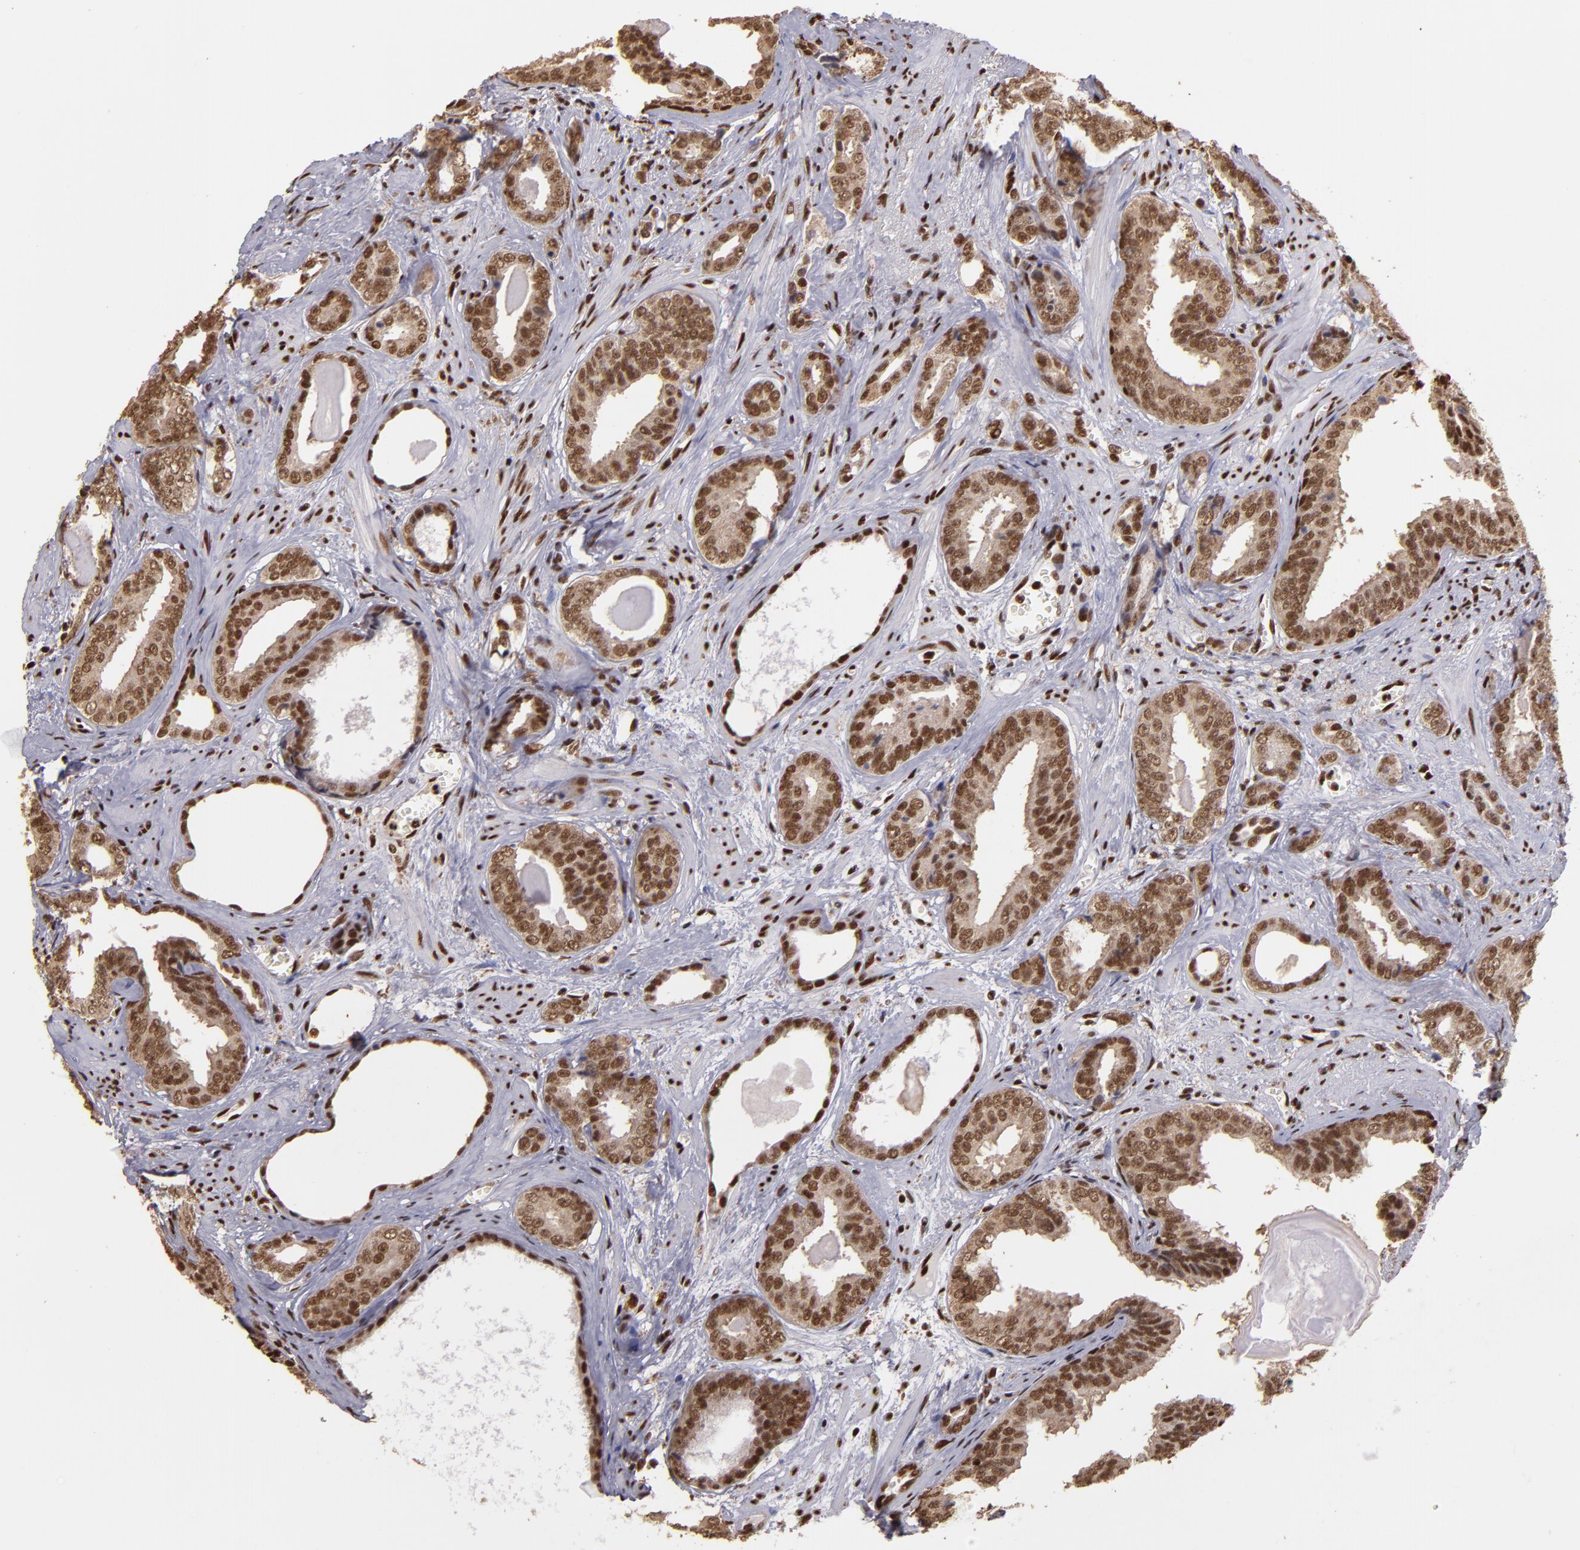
{"staining": {"intensity": "moderate", "quantity": ">75%", "location": "cytoplasmic/membranous,nuclear"}, "tissue": "prostate cancer", "cell_type": "Tumor cells", "image_type": "cancer", "snomed": [{"axis": "morphology", "description": "Adenocarcinoma, Medium grade"}, {"axis": "topography", "description": "Prostate"}], "caption": "Prostate cancer stained with a protein marker exhibits moderate staining in tumor cells.", "gene": "SP1", "patient": {"sex": "male", "age": 79}}